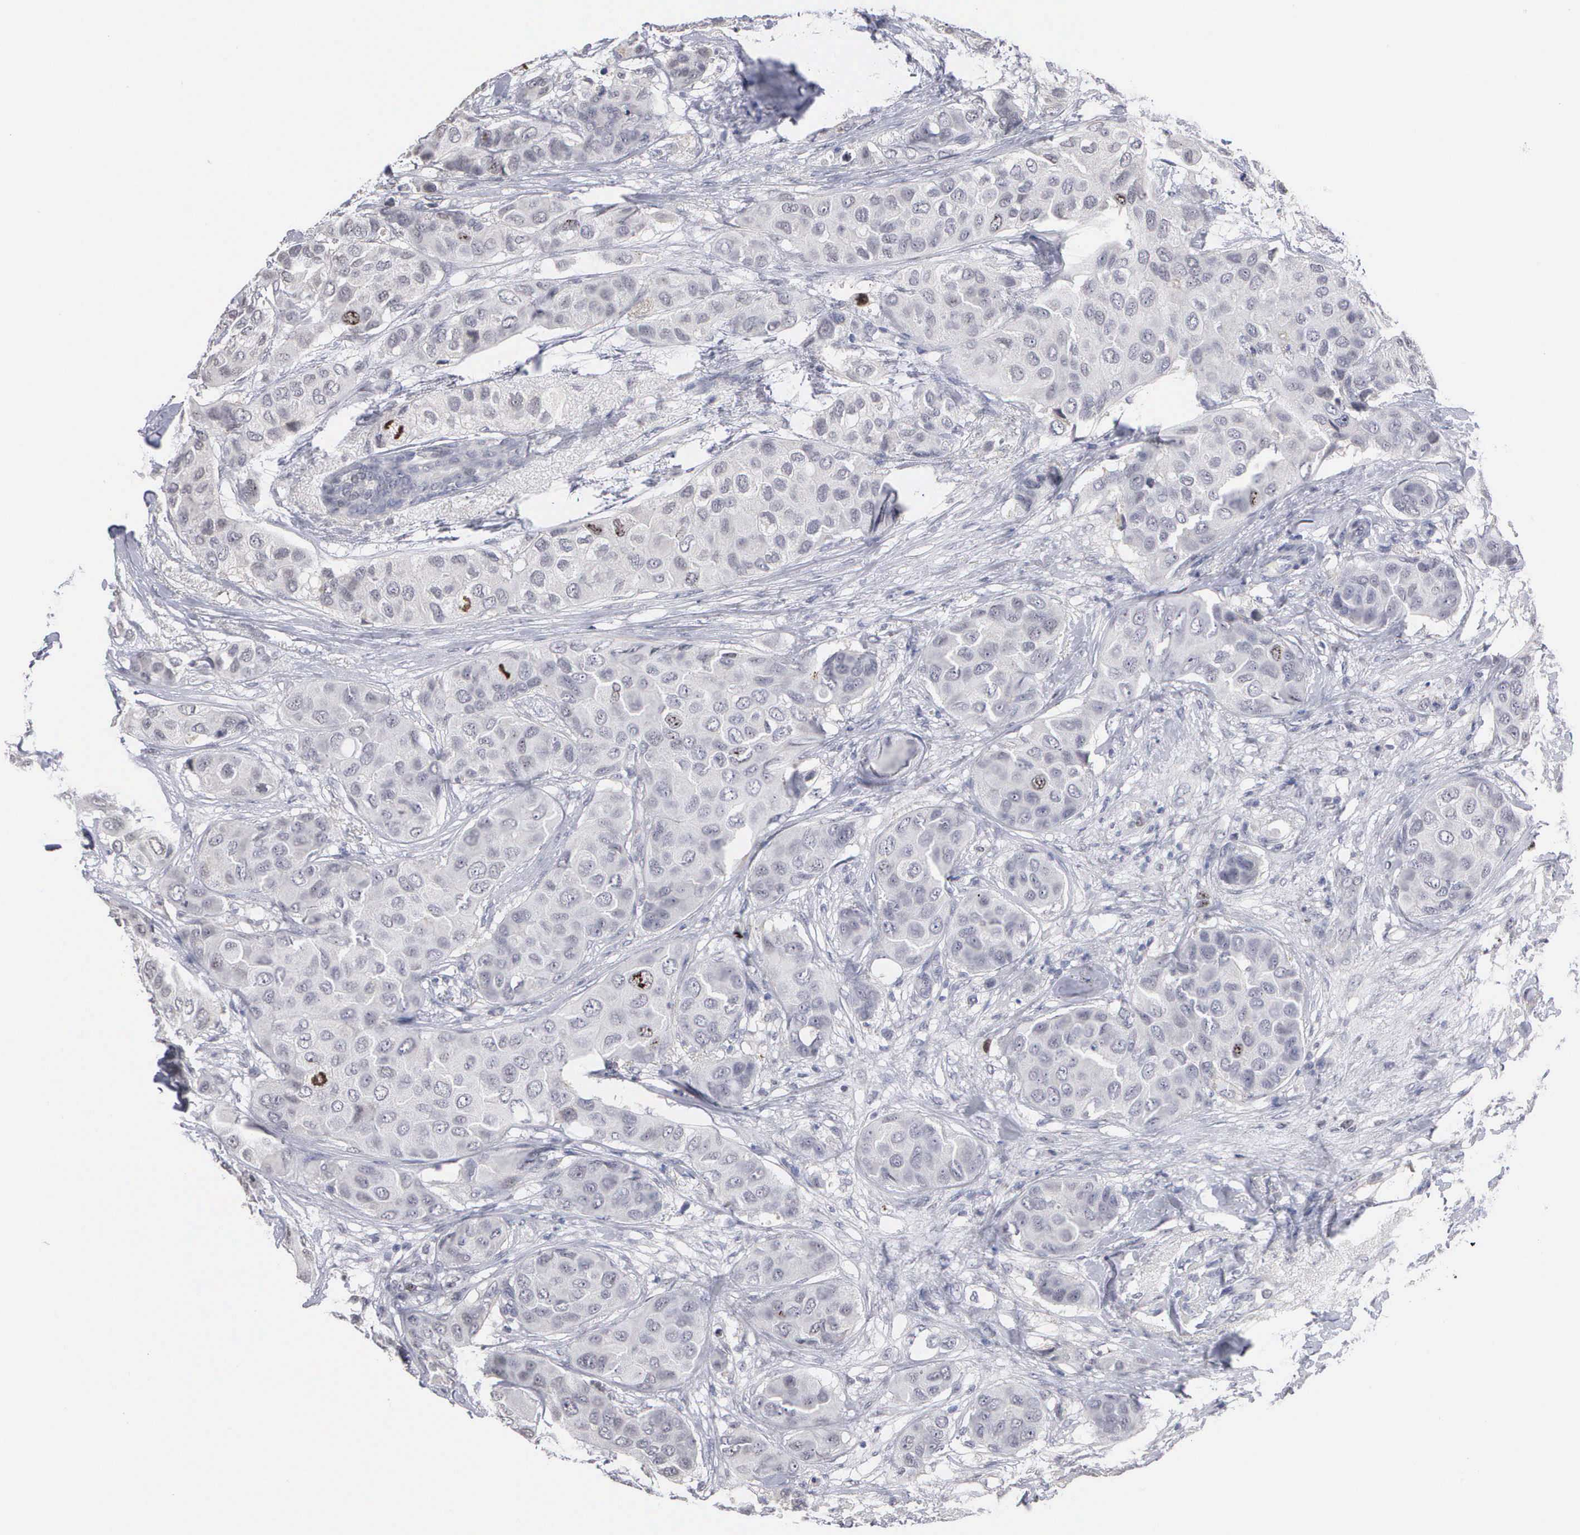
{"staining": {"intensity": "moderate", "quantity": "<25%", "location": "nuclear"}, "tissue": "breast cancer", "cell_type": "Tumor cells", "image_type": "cancer", "snomed": [{"axis": "morphology", "description": "Duct carcinoma"}, {"axis": "topography", "description": "Breast"}], "caption": "Breast cancer stained with IHC displays moderate nuclear staining in about <25% of tumor cells.", "gene": "KDM6A", "patient": {"sex": "female", "age": 68}}